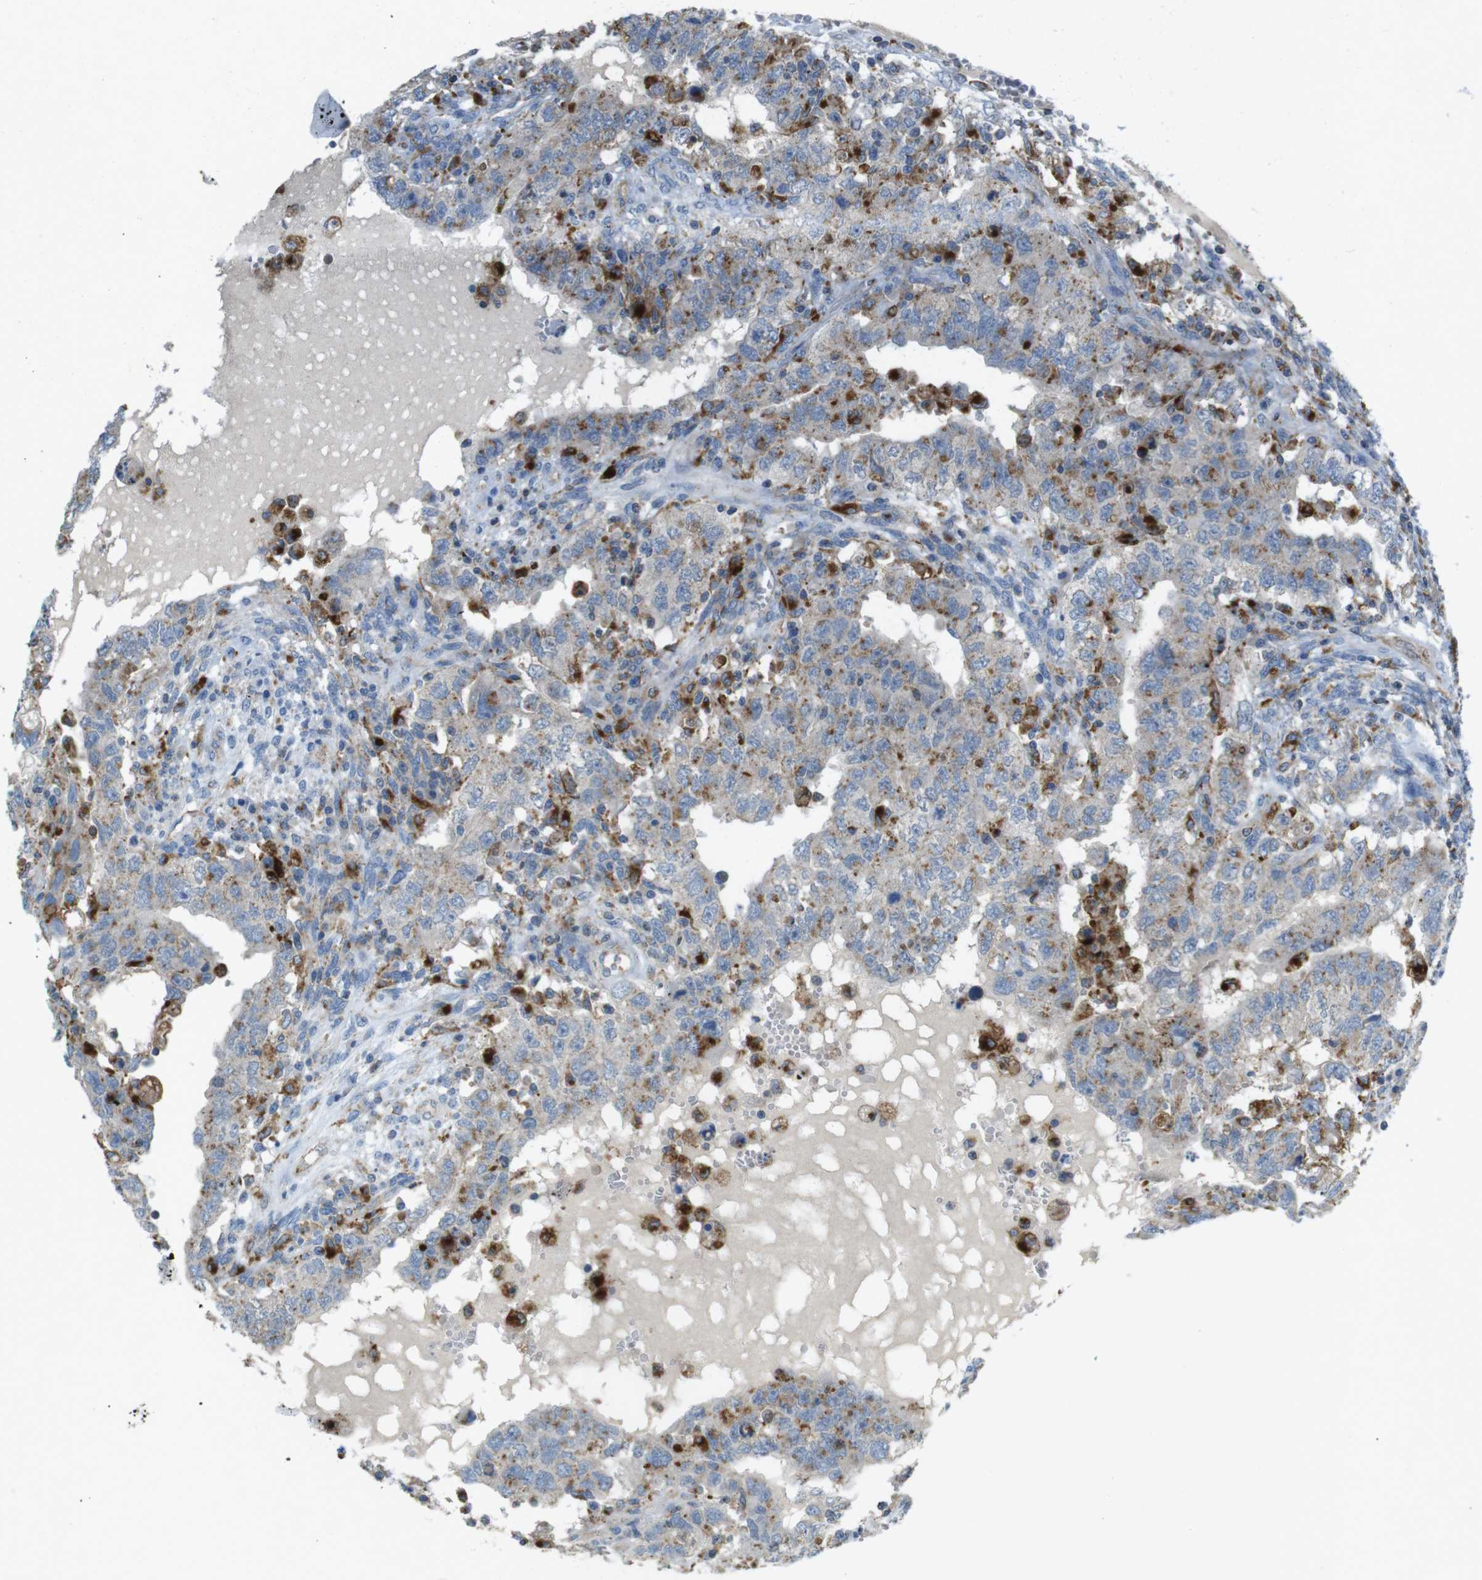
{"staining": {"intensity": "moderate", "quantity": ">75%", "location": "cytoplasmic/membranous"}, "tissue": "testis cancer", "cell_type": "Tumor cells", "image_type": "cancer", "snomed": [{"axis": "morphology", "description": "Carcinoma, Embryonal, NOS"}, {"axis": "topography", "description": "Testis"}], "caption": "Human testis embryonal carcinoma stained with a protein marker displays moderate staining in tumor cells.", "gene": "LAMP1", "patient": {"sex": "male", "age": 26}}